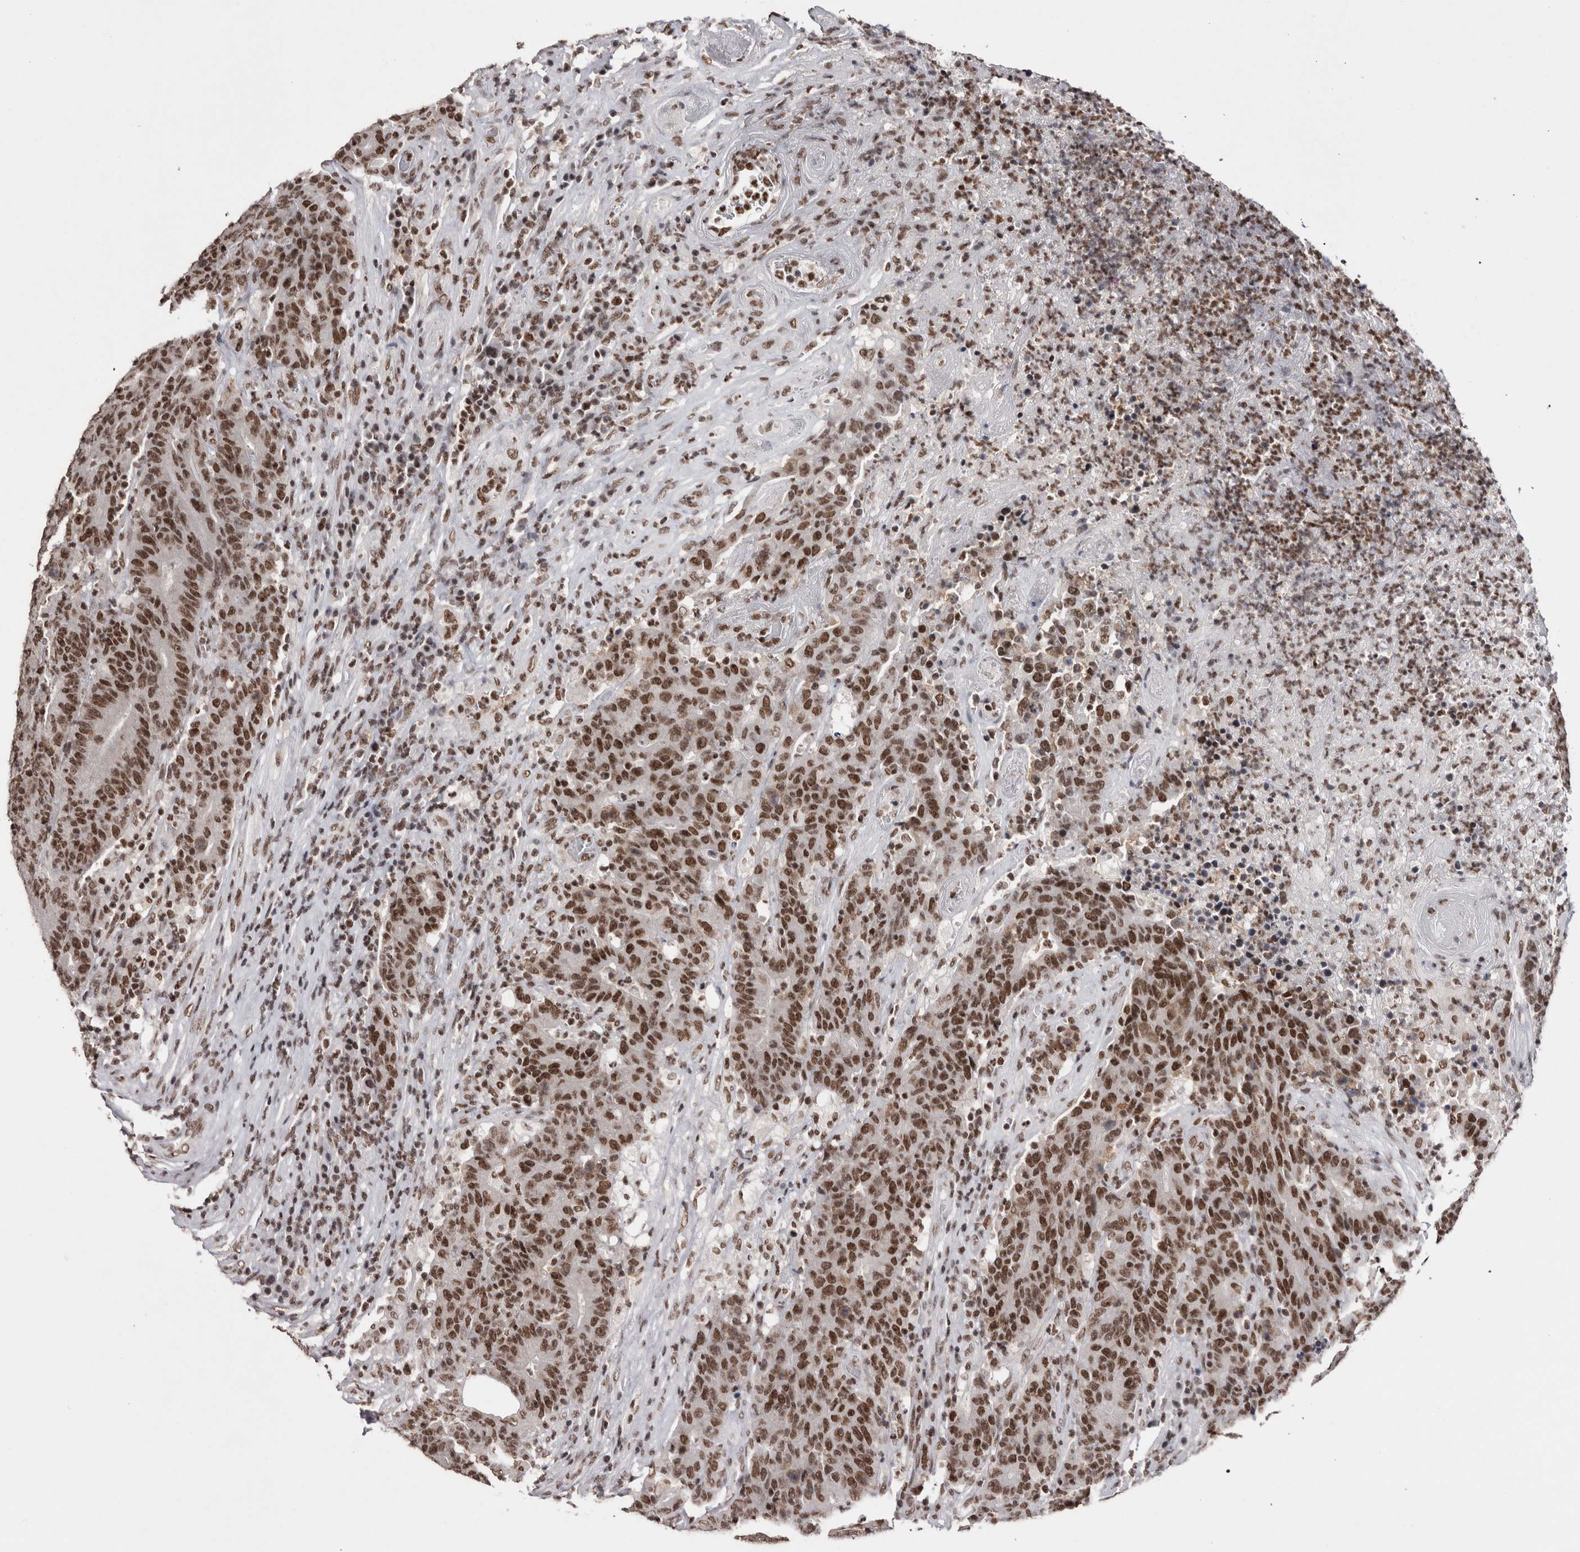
{"staining": {"intensity": "moderate", "quantity": ">75%", "location": "nuclear"}, "tissue": "colorectal cancer", "cell_type": "Tumor cells", "image_type": "cancer", "snomed": [{"axis": "morphology", "description": "Normal tissue, NOS"}, {"axis": "morphology", "description": "Adenocarcinoma, NOS"}, {"axis": "topography", "description": "Colon"}], "caption": "Moderate nuclear staining is present in approximately >75% of tumor cells in colorectal cancer (adenocarcinoma).", "gene": "SMC1A", "patient": {"sex": "female", "age": 75}}